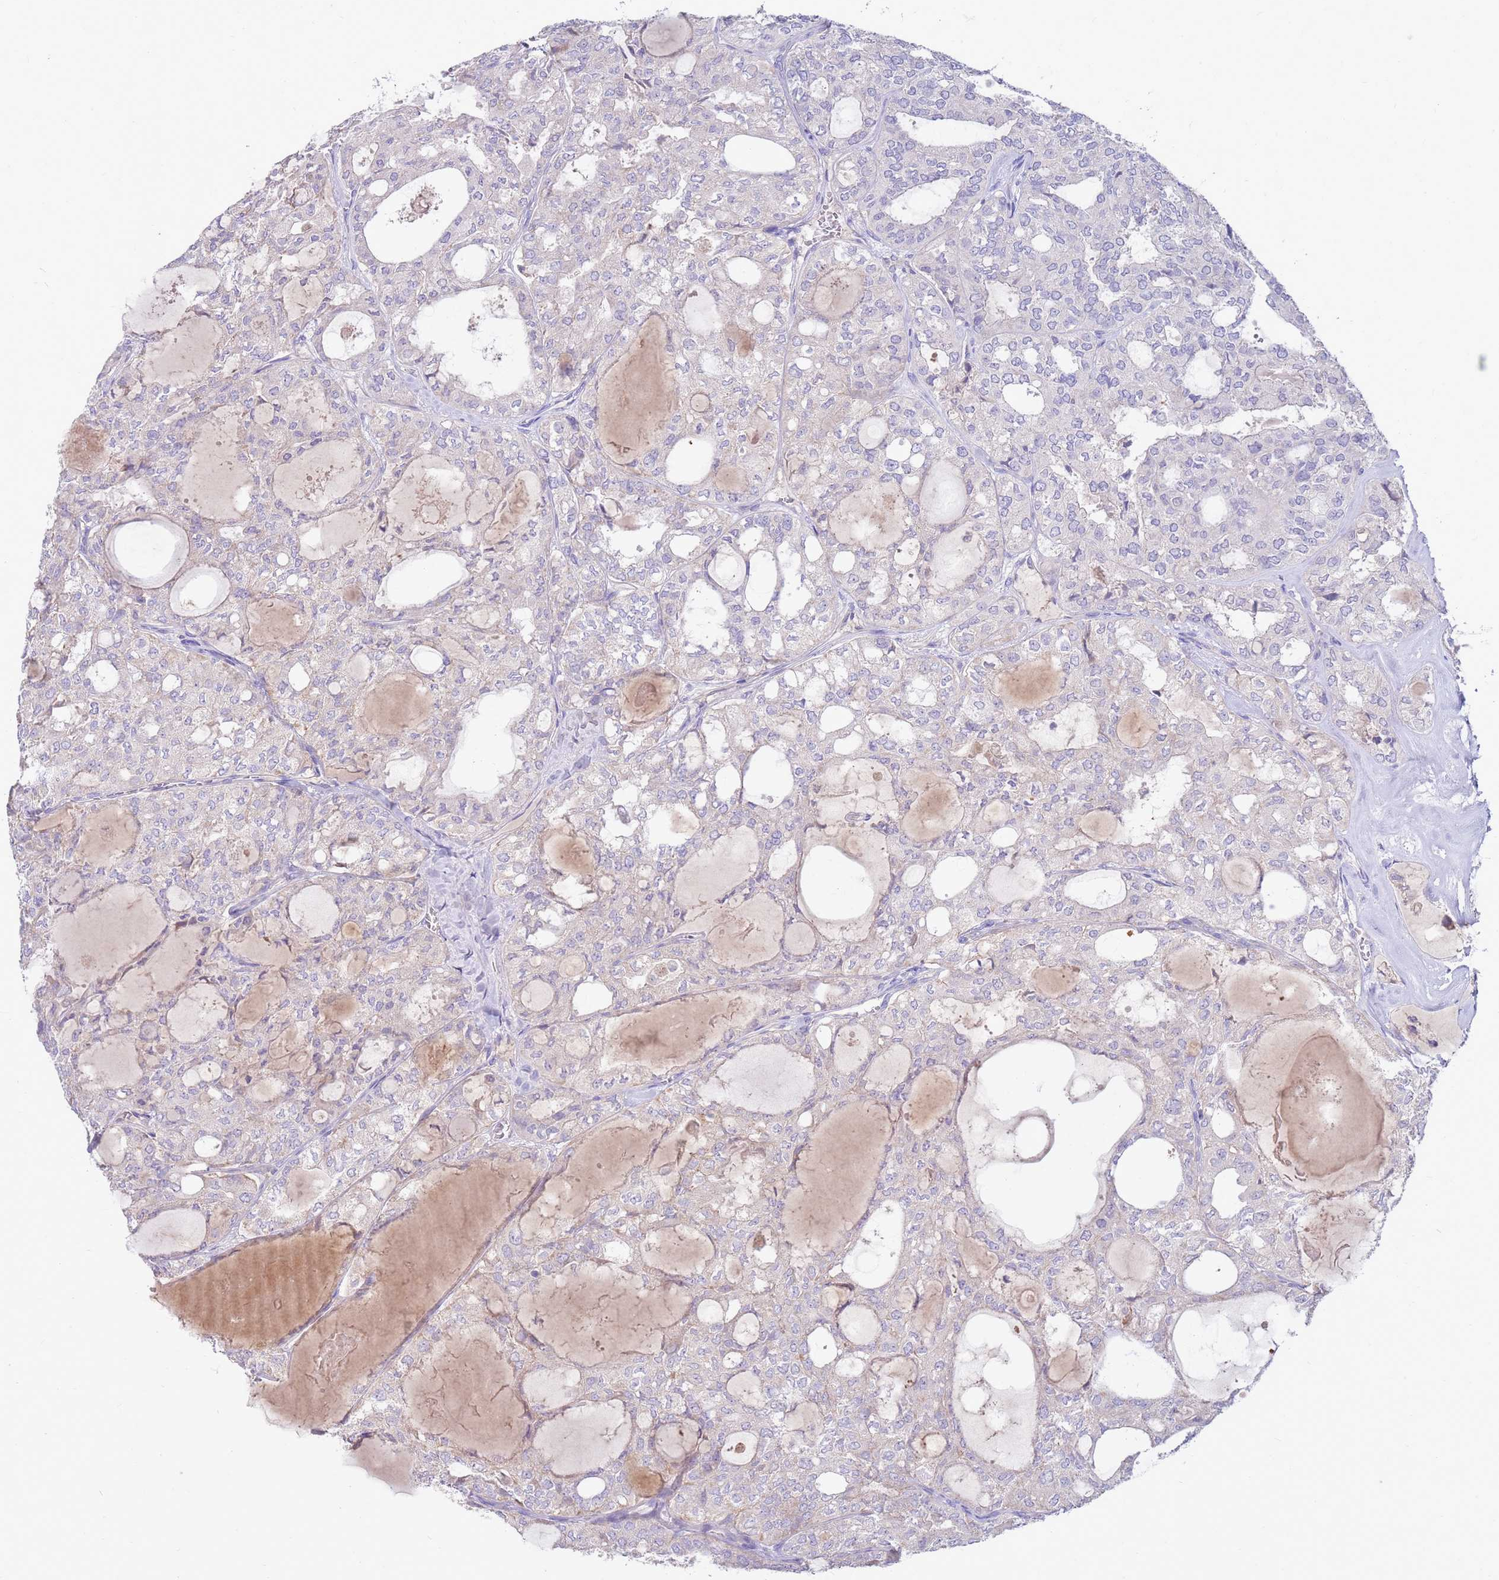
{"staining": {"intensity": "negative", "quantity": "none", "location": "none"}, "tissue": "thyroid cancer", "cell_type": "Tumor cells", "image_type": "cancer", "snomed": [{"axis": "morphology", "description": "Follicular adenoma carcinoma, NOS"}, {"axis": "topography", "description": "Thyroid gland"}], "caption": "Tumor cells show no significant positivity in thyroid cancer (follicular adenoma carcinoma). (Stains: DAB IHC with hematoxylin counter stain, Microscopy: brightfield microscopy at high magnification).", "gene": "SLC44A4", "patient": {"sex": "male", "age": 75}}